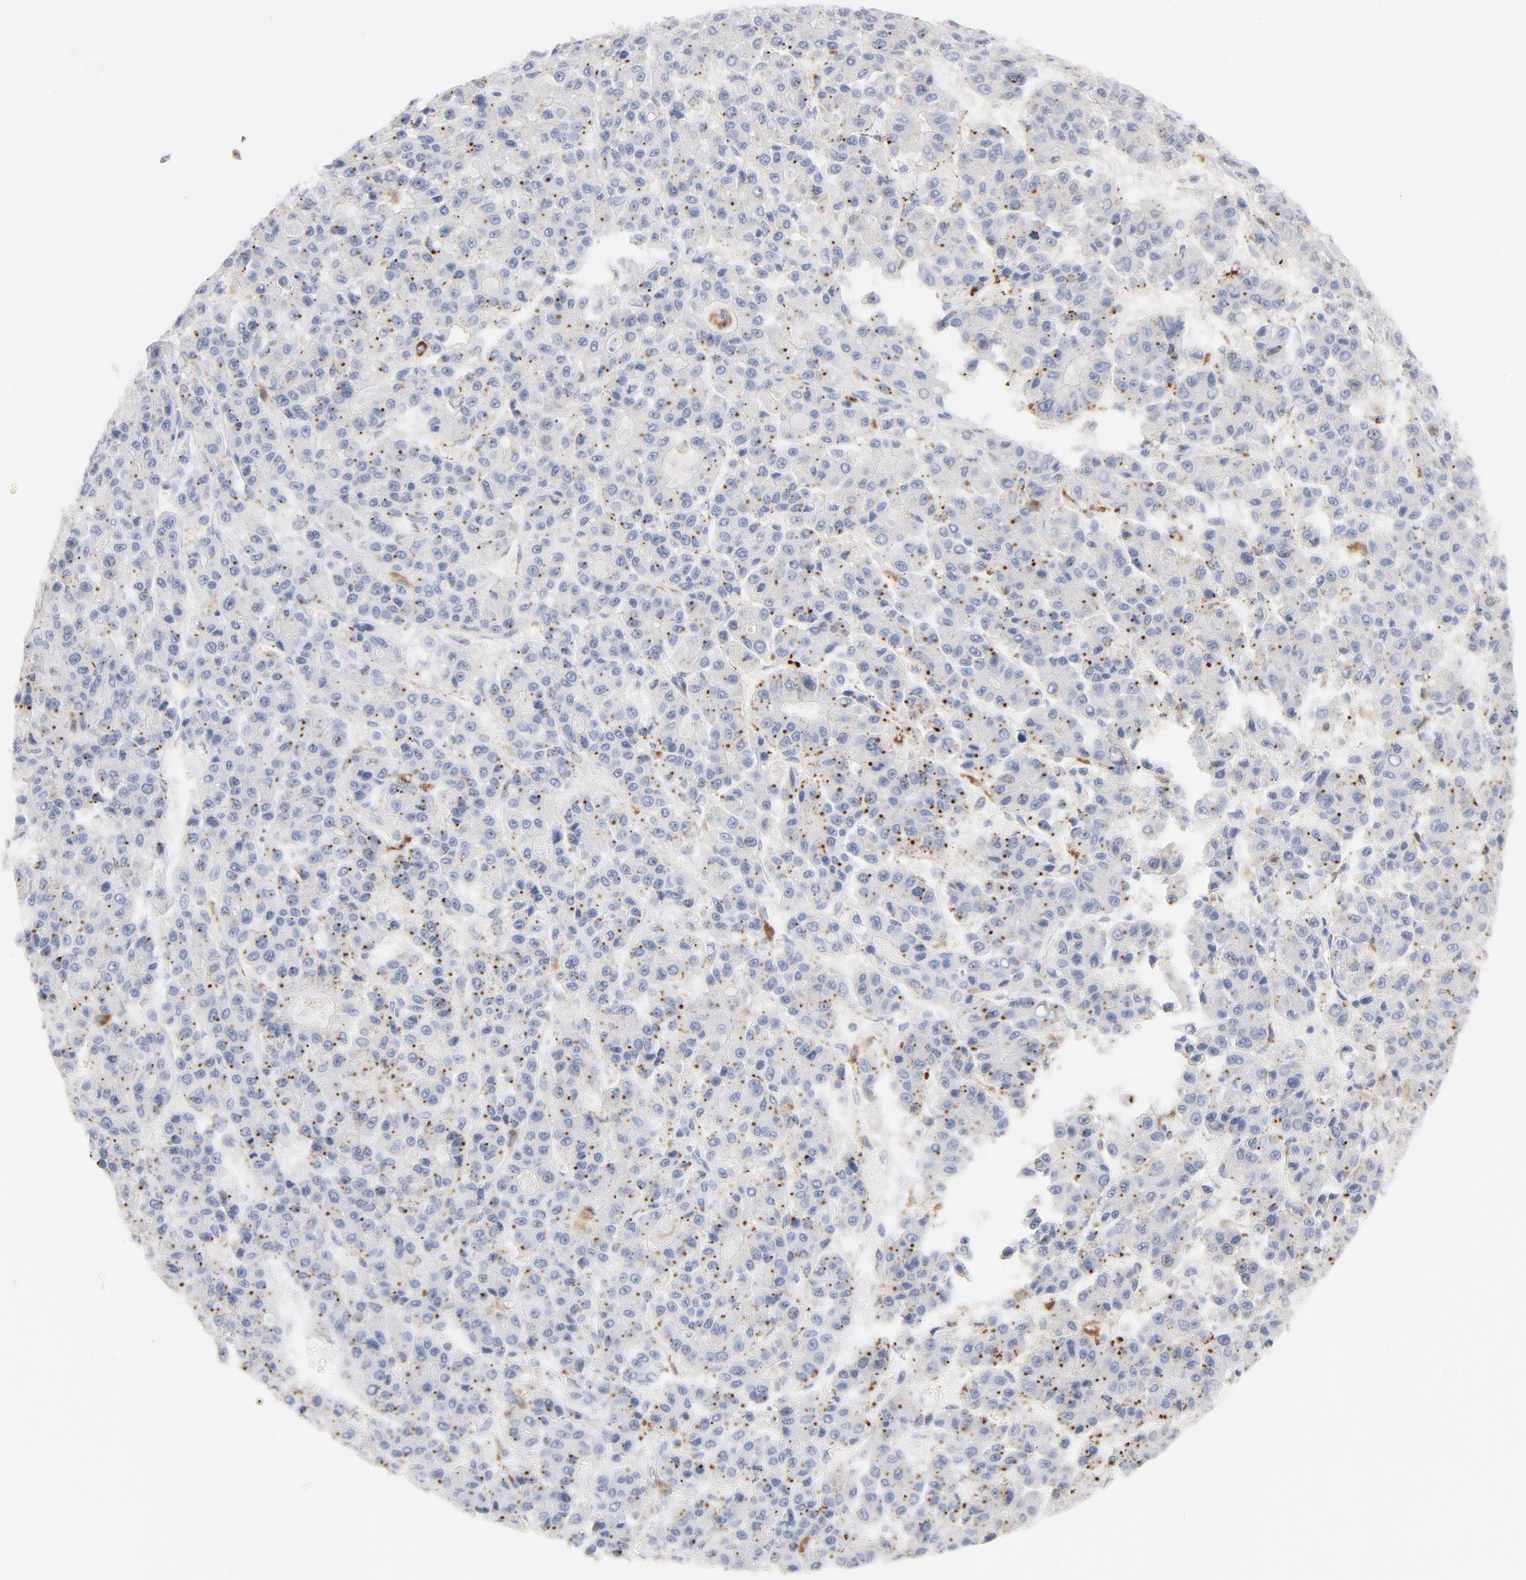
{"staining": {"intensity": "moderate", "quantity": "25%-75%", "location": "cytoplasmic/membranous"}, "tissue": "liver cancer", "cell_type": "Tumor cells", "image_type": "cancer", "snomed": [{"axis": "morphology", "description": "Carcinoma, Hepatocellular, NOS"}, {"axis": "topography", "description": "Liver"}], "caption": "Moderate cytoplasmic/membranous protein expression is present in about 25%-75% of tumor cells in hepatocellular carcinoma (liver). The protein is shown in brown color, while the nuclei are stained blue.", "gene": "LTBP2", "patient": {"sex": "male", "age": 70}}